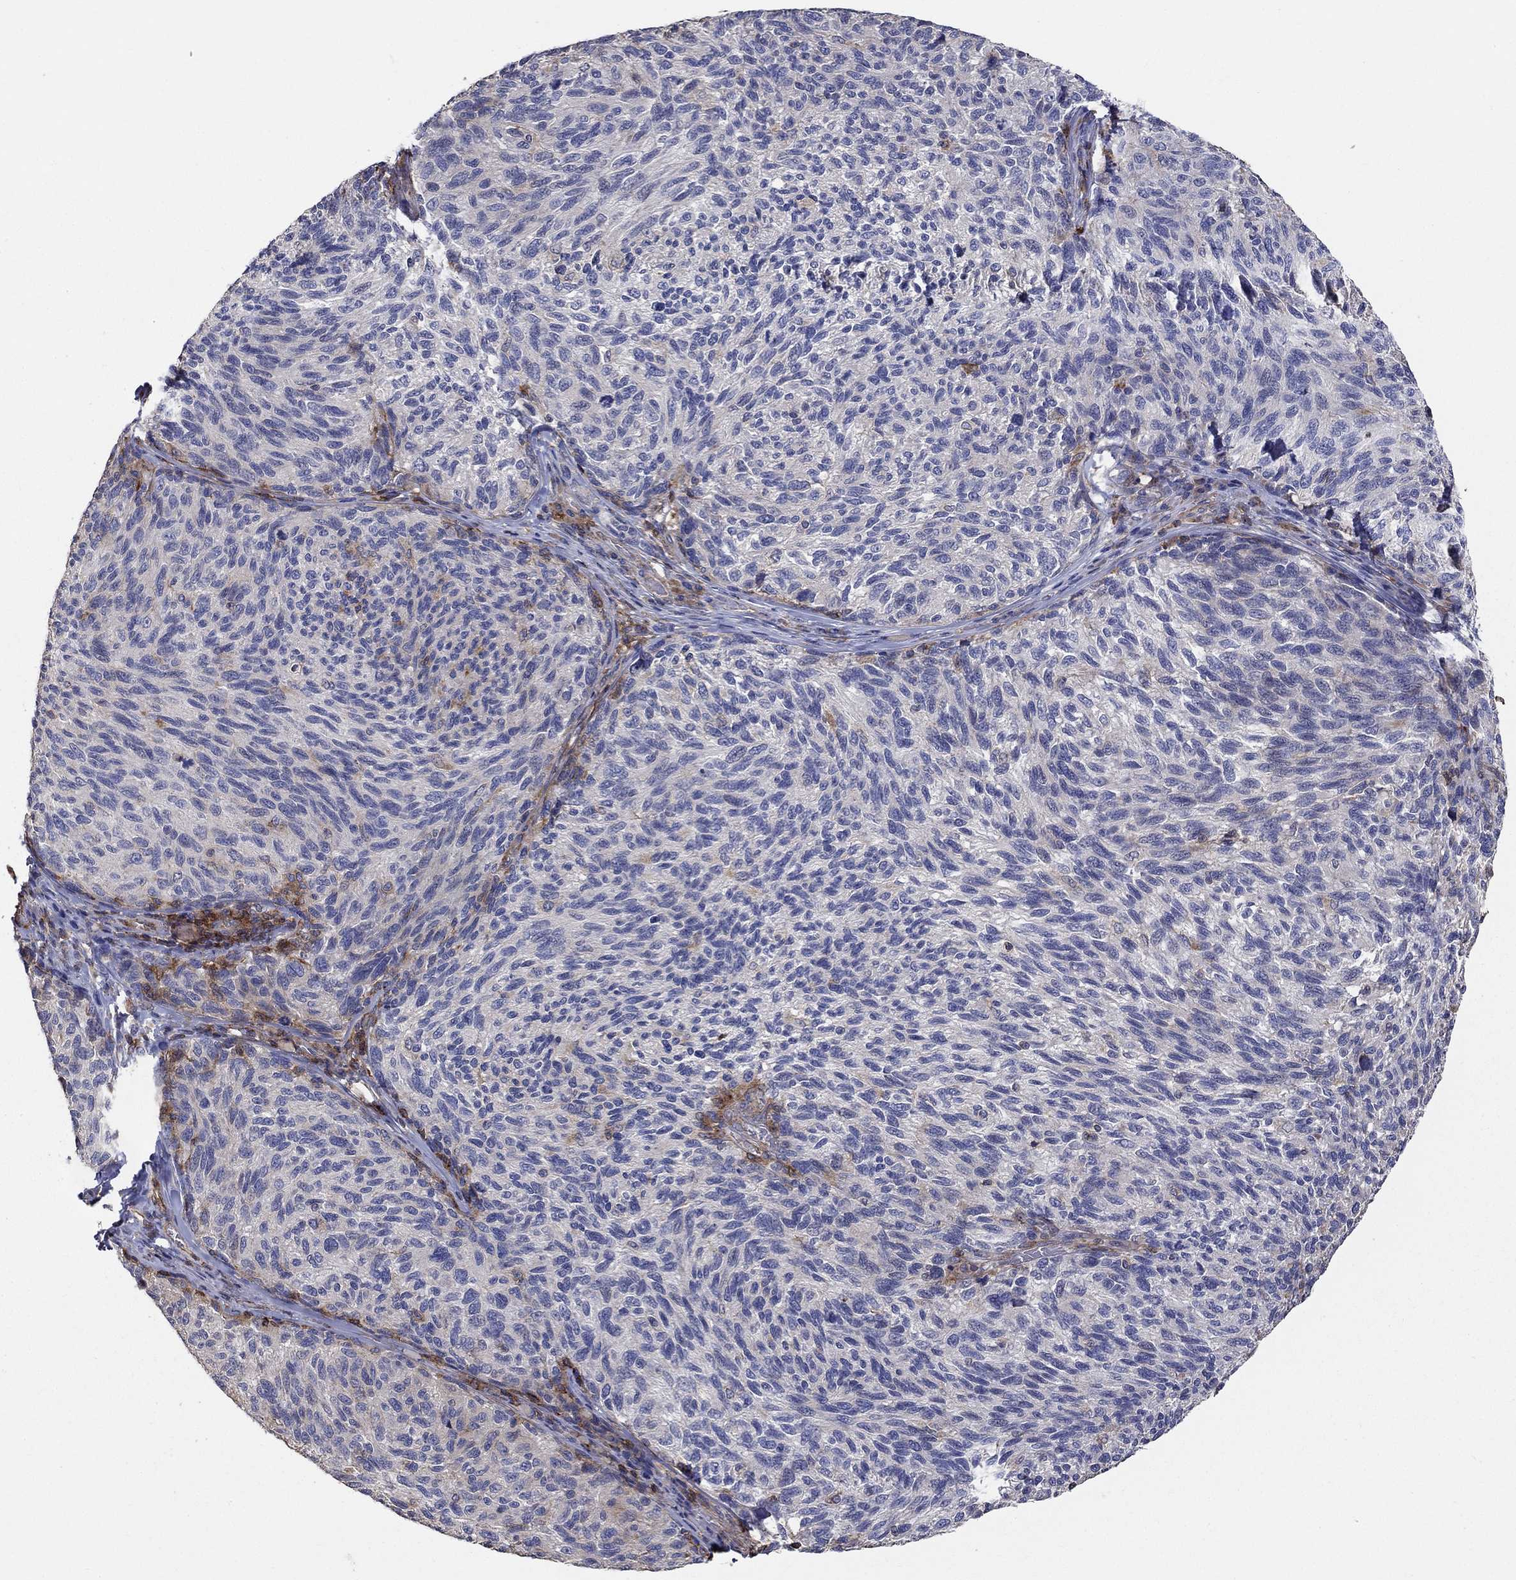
{"staining": {"intensity": "weak", "quantity": "<25%", "location": "cytoplasmic/membranous"}, "tissue": "melanoma", "cell_type": "Tumor cells", "image_type": "cancer", "snomed": [{"axis": "morphology", "description": "Malignant melanoma, NOS"}, {"axis": "topography", "description": "Skin"}], "caption": "This is a image of immunohistochemistry staining of malignant melanoma, which shows no staining in tumor cells. Brightfield microscopy of immunohistochemistry stained with DAB (brown) and hematoxylin (blue), captured at high magnification.", "gene": "NPHP1", "patient": {"sex": "female", "age": 73}}